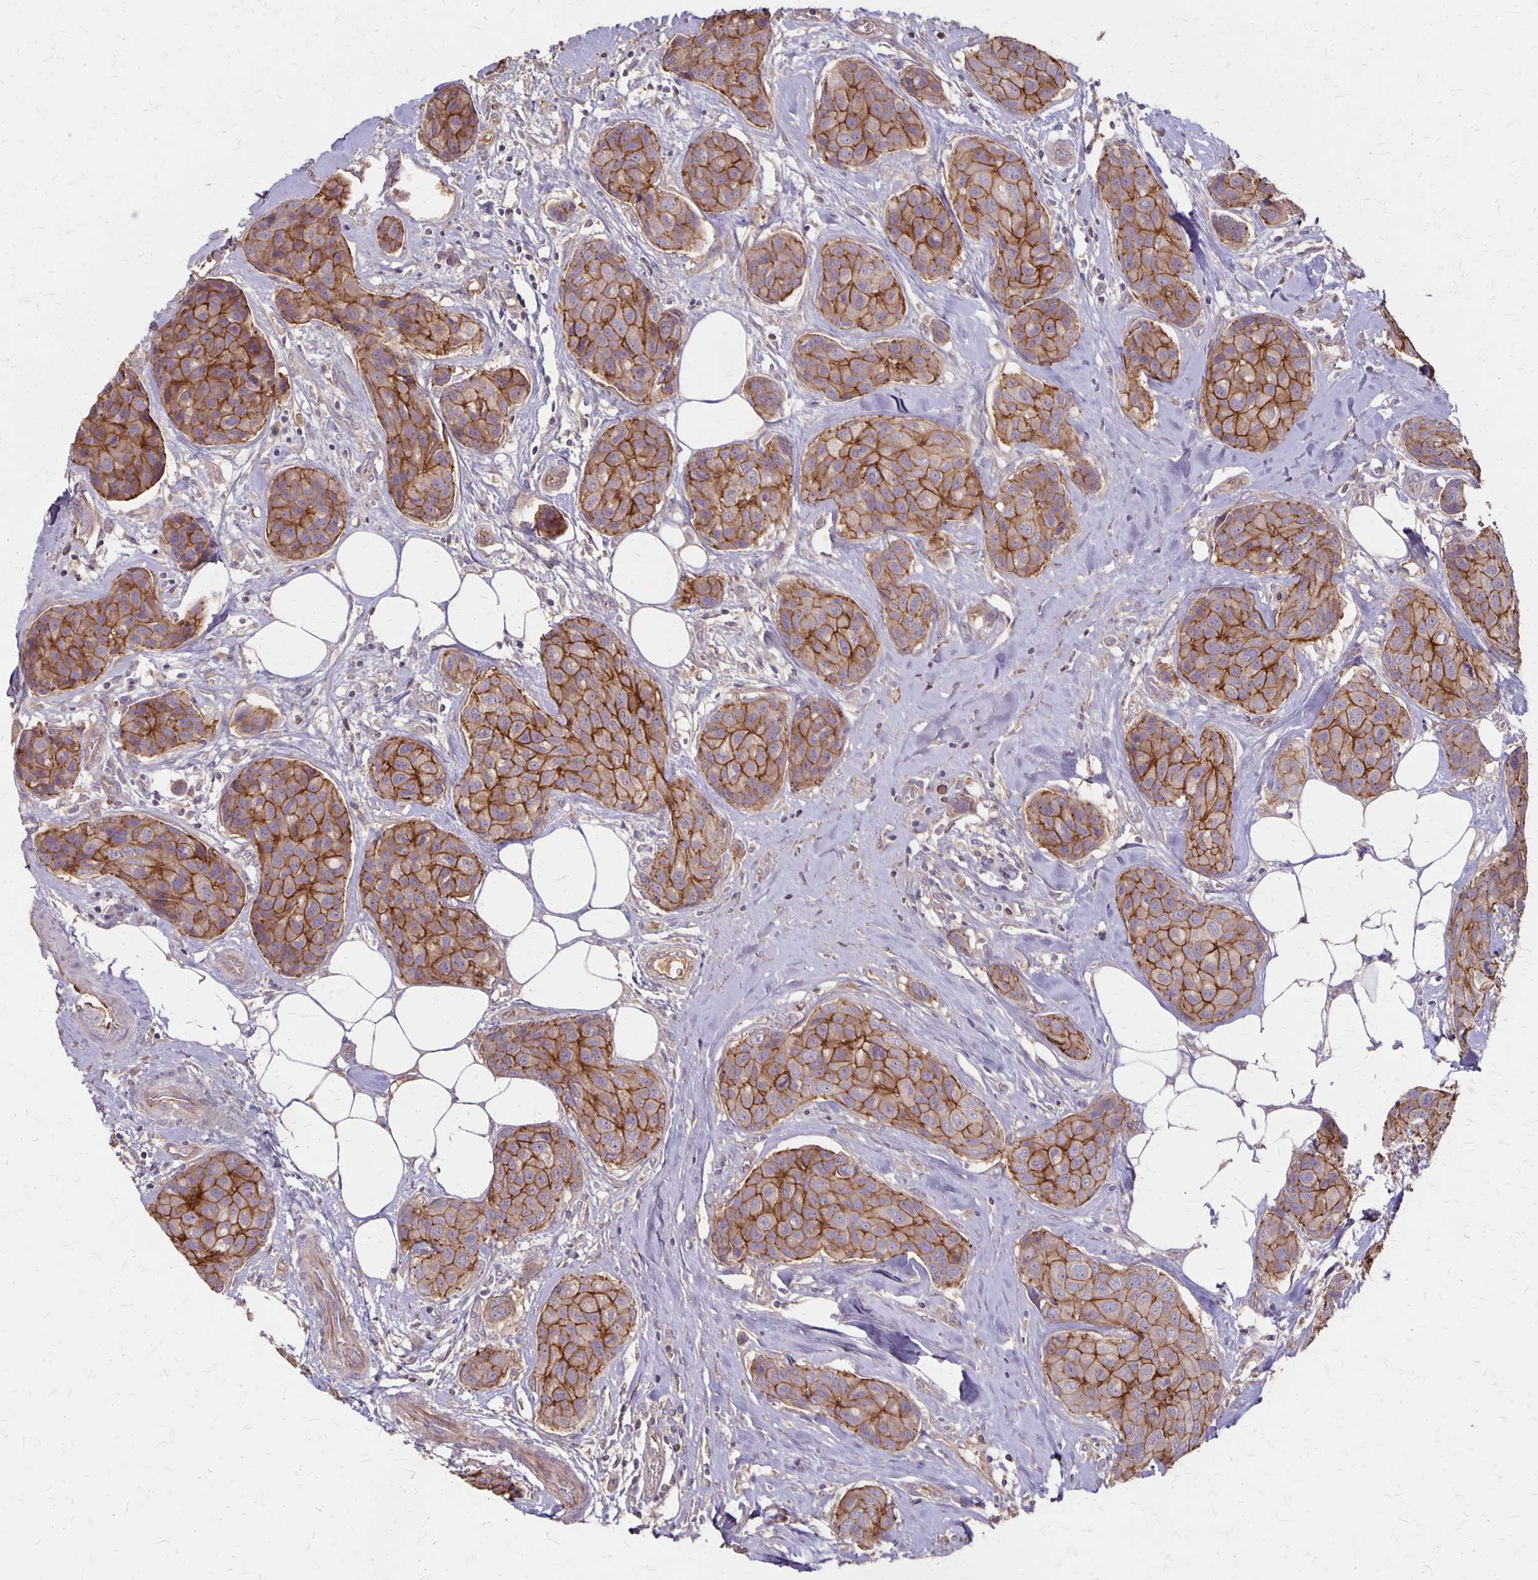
{"staining": {"intensity": "moderate", "quantity": ">75%", "location": "cytoplasmic/membranous"}, "tissue": "breast cancer", "cell_type": "Tumor cells", "image_type": "cancer", "snomed": [{"axis": "morphology", "description": "Duct carcinoma"}, {"axis": "topography", "description": "Breast"}], "caption": "An IHC histopathology image of tumor tissue is shown. Protein staining in brown shows moderate cytoplasmic/membranous positivity in breast cancer (intraductal carcinoma) within tumor cells.", "gene": "PROM2", "patient": {"sex": "female", "age": 80}}